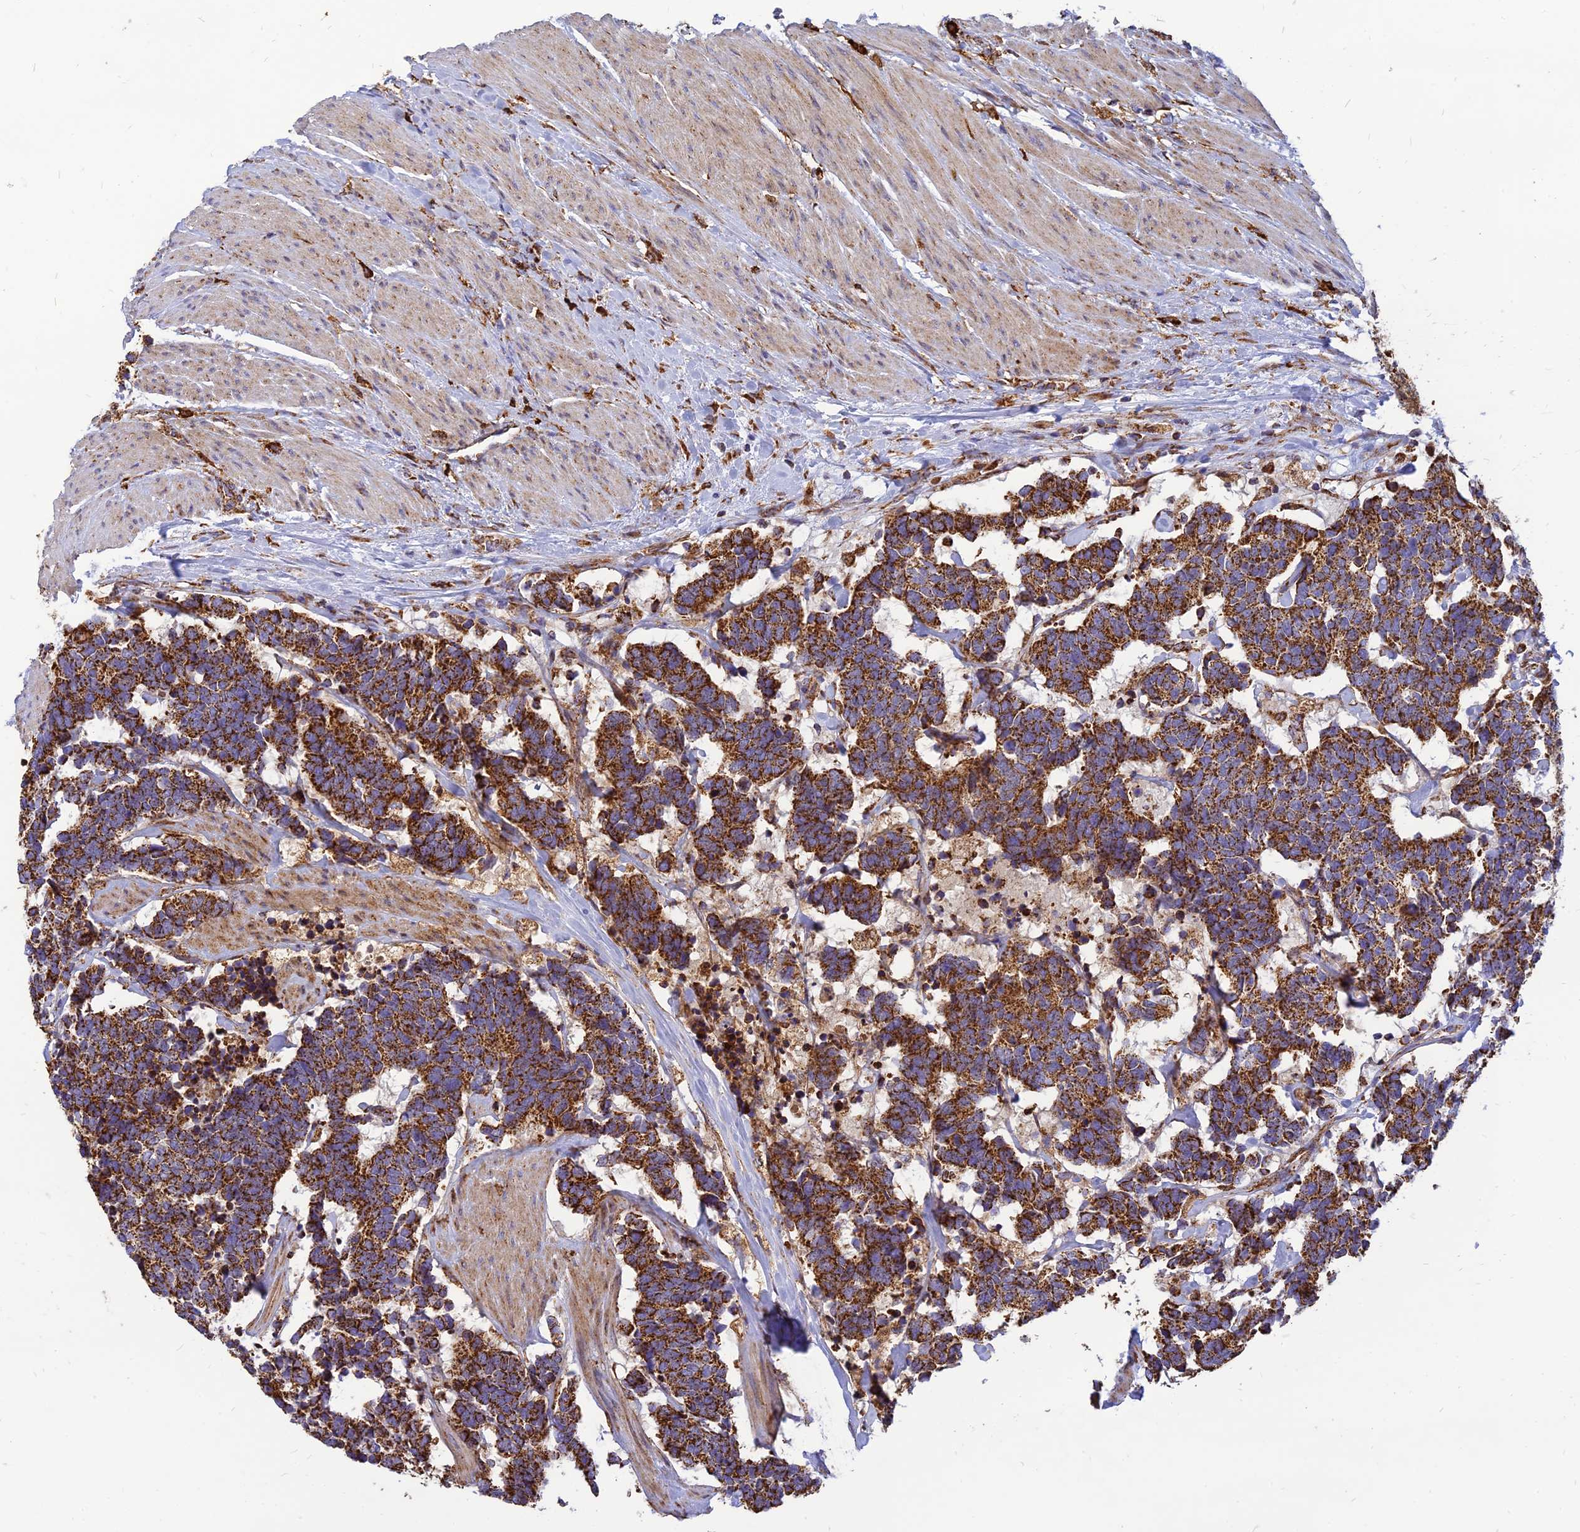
{"staining": {"intensity": "strong", "quantity": ">75%", "location": "cytoplasmic/membranous"}, "tissue": "carcinoid", "cell_type": "Tumor cells", "image_type": "cancer", "snomed": [{"axis": "morphology", "description": "Carcinoma, NOS"}, {"axis": "morphology", "description": "Carcinoid, malignant, NOS"}, {"axis": "topography", "description": "Urinary bladder"}], "caption": "IHC histopathology image of neoplastic tissue: carcinoid stained using immunohistochemistry exhibits high levels of strong protein expression localized specifically in the cytoplasmic/membranous of tumor cells, appearing as a cytoplasmic/membranous brown color.", "gene": "THUMPD2", "patient": {"sex": "male", "age": 57}}